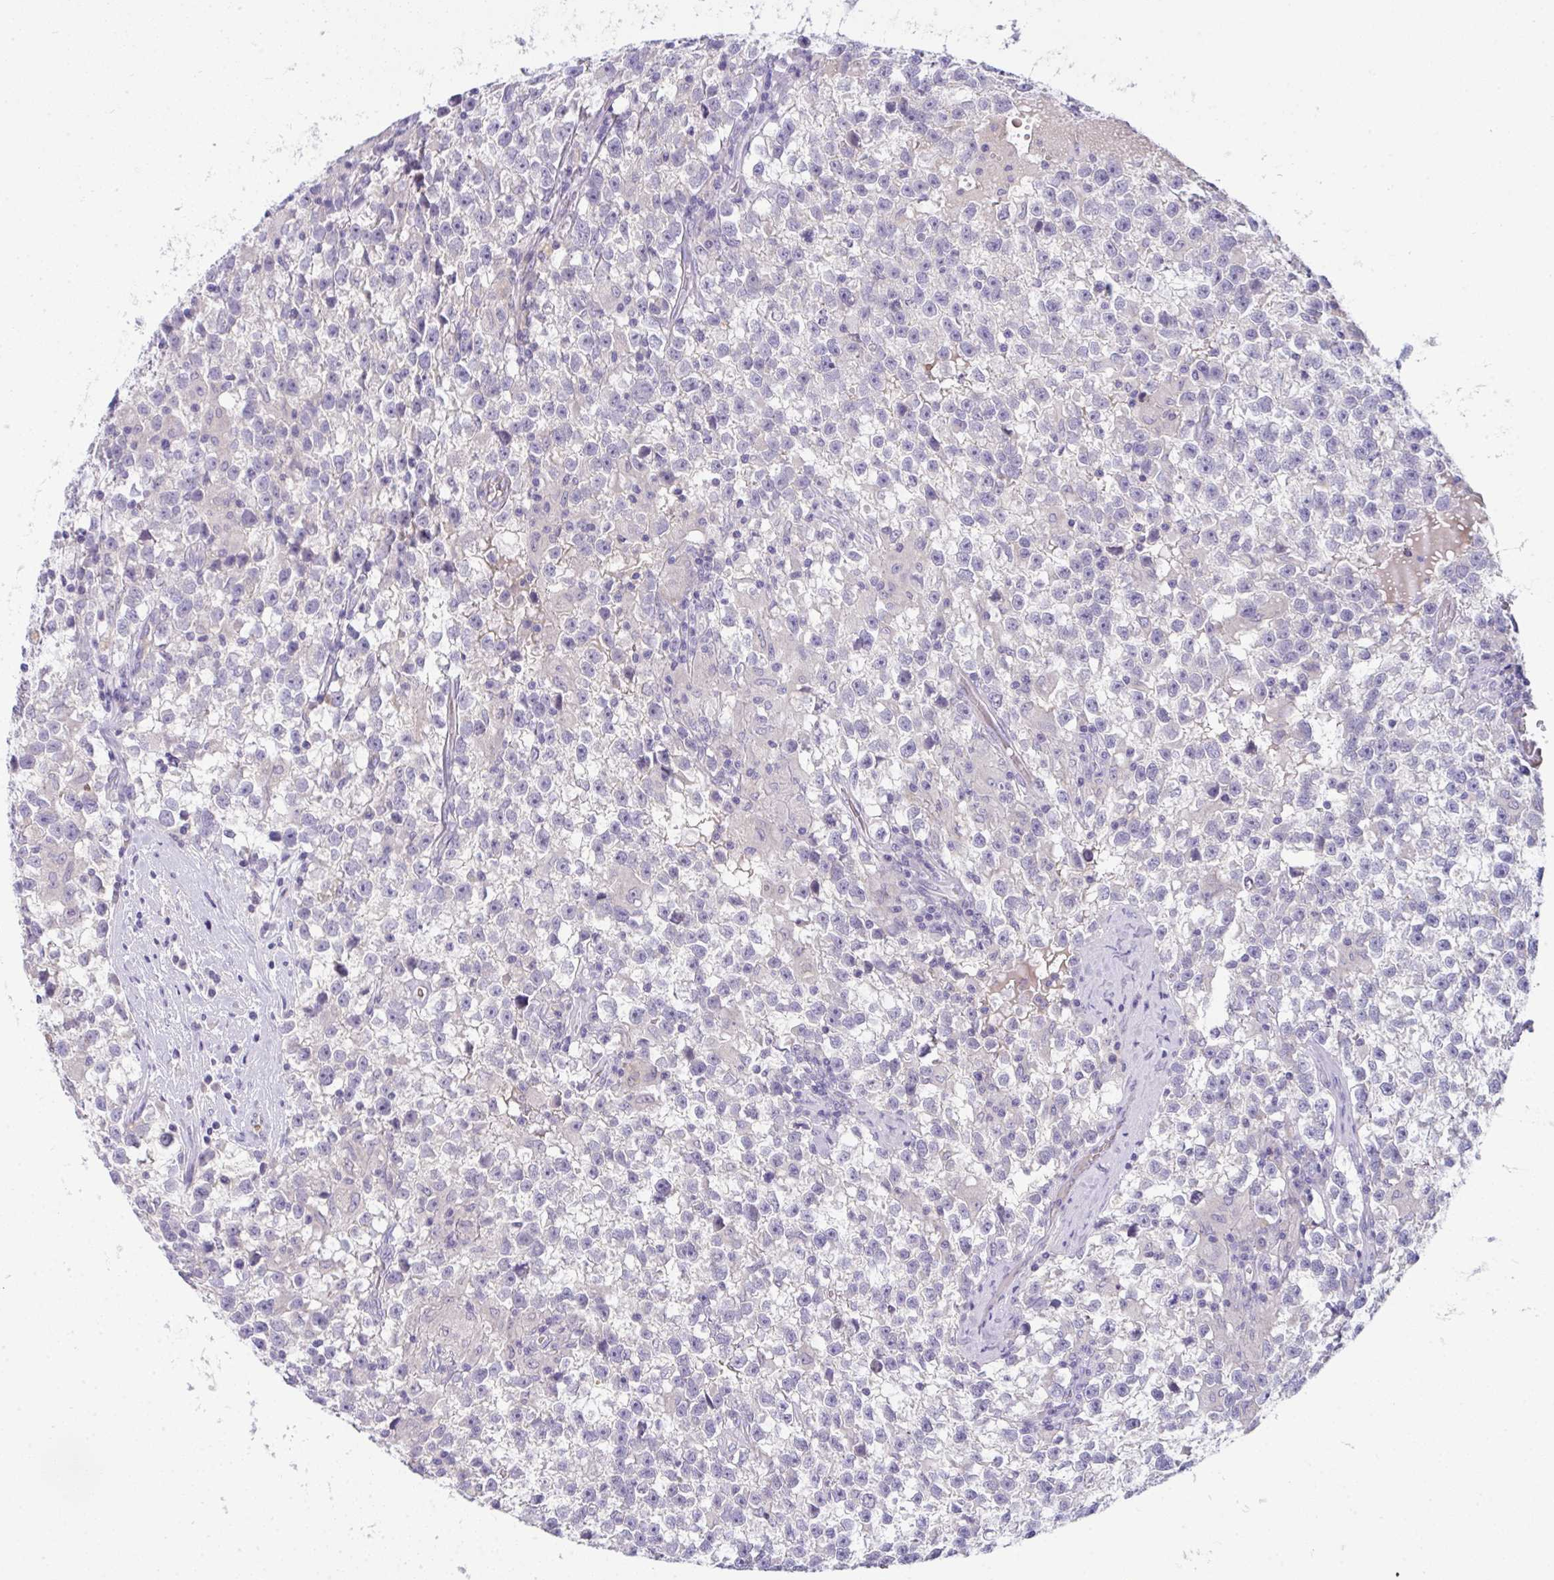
{"staining": {"intensity": "negative", "quantity": "none", "location": "none"}, "tissue": "testis cancer", "cell_type": "Tumor cells", "image_type": "cancer", "snomed": [{"axis": "morphology", "description": "Seminoma, NOS"}, {"axis": "topography", "description": "Testis"}], "caption": "Immunohistochemical staining of human testis seminoma reveals no significant positivity in tumor cells.", "gene": "SPTB", "patient": {"sex": "male", "age": 31}}